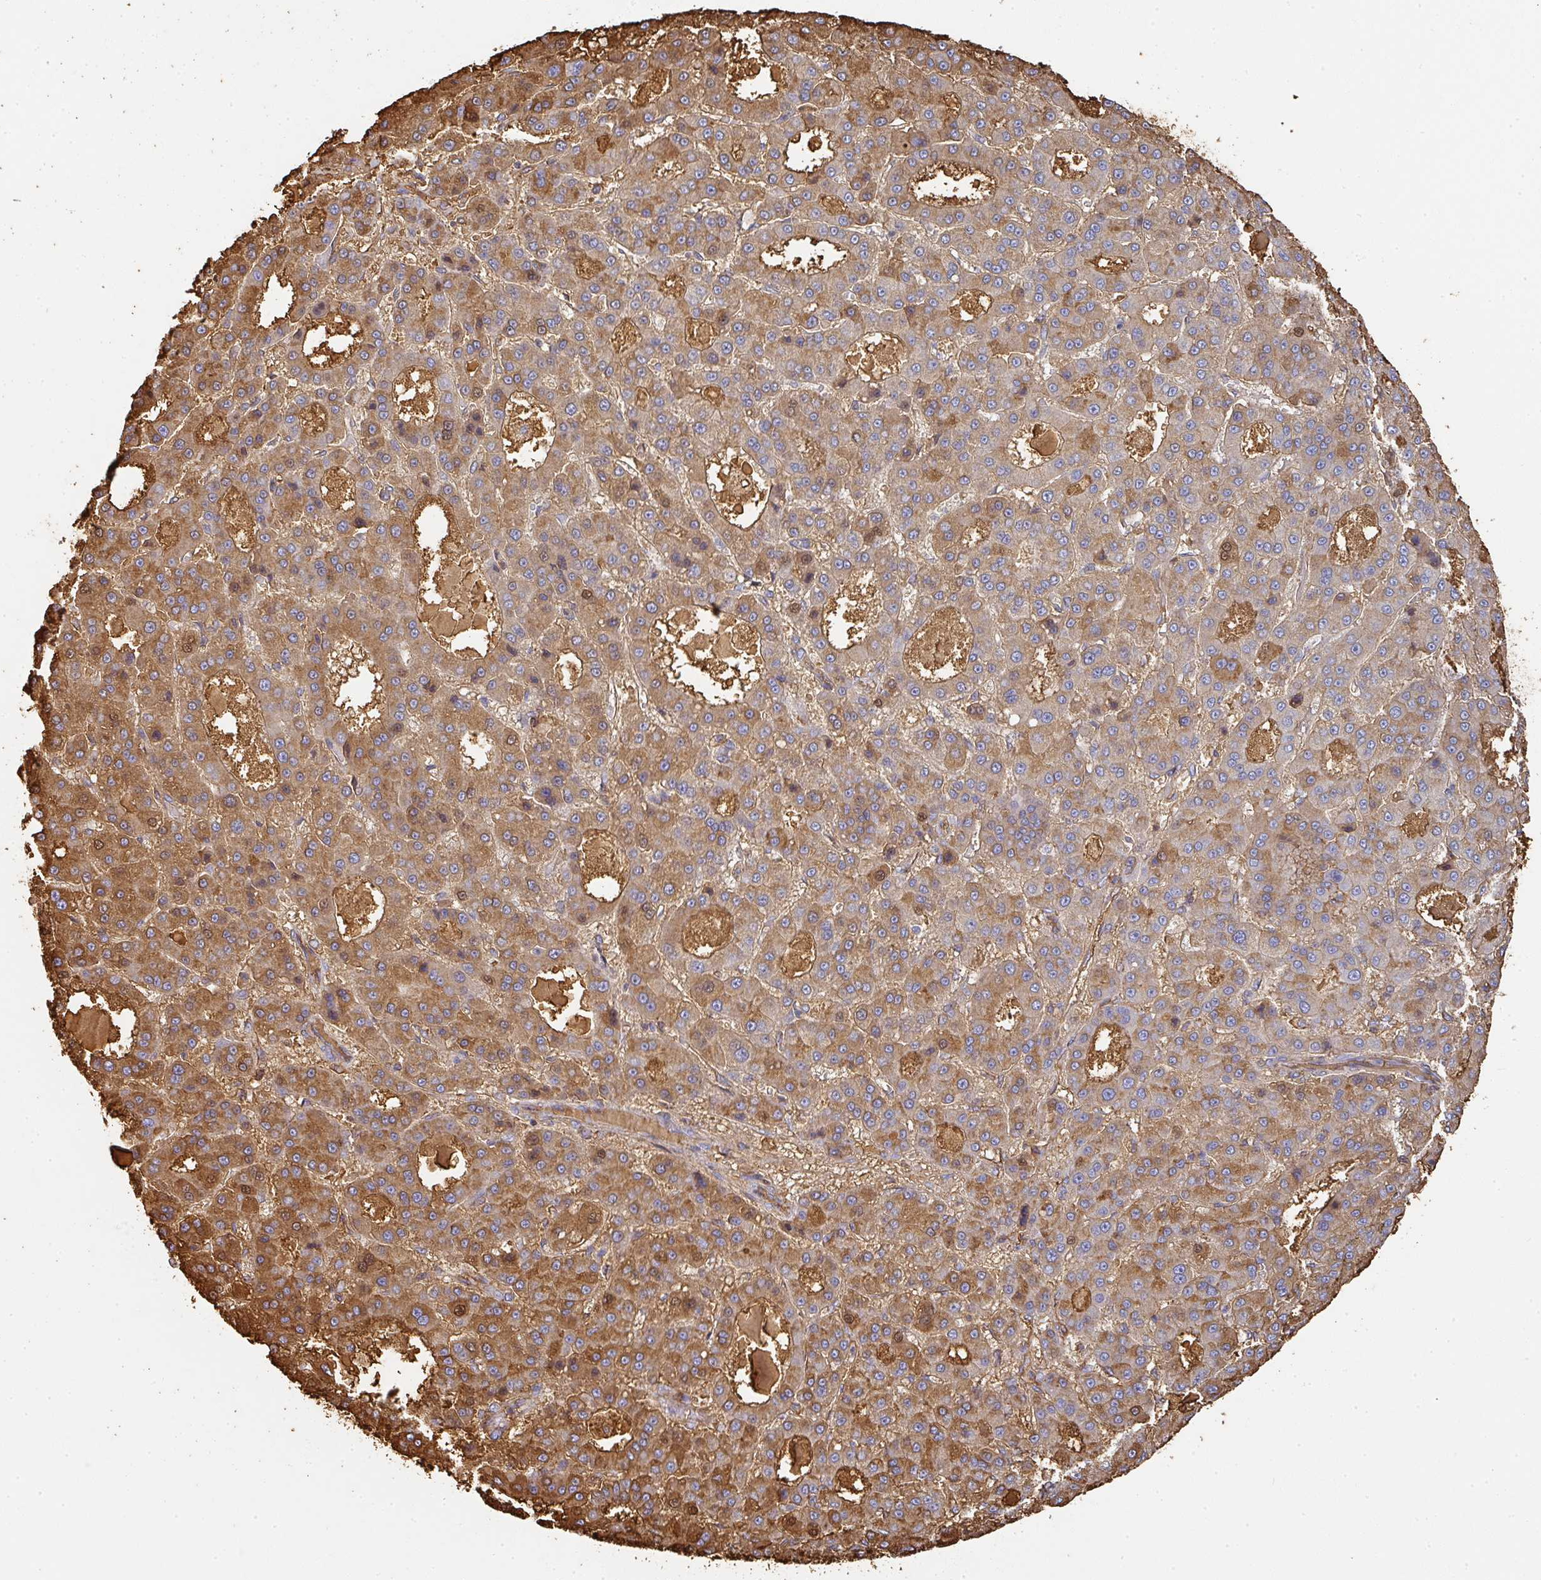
{"staining": {"intensity": "moderate", "quantity": ">75%", "location": "cytoplasmic/membranous"}, "tissue": "liver cancer", "cell_type": "Tumor cells", "image_type": "cancer", "snomed": [{"axis": "morphology", "description": "Carcinoma, Hepatocellular, NOS"}, {"axis": "topography", "description": "Liver"}], "caption": "This image reveals immunohistochemistry staining of liver cancer, with medium moderate cytoplasmic/membranous expression in about >75% of tumor cells.", "gene": "ALB", "patient": {"sex": "male", "age": 70}}